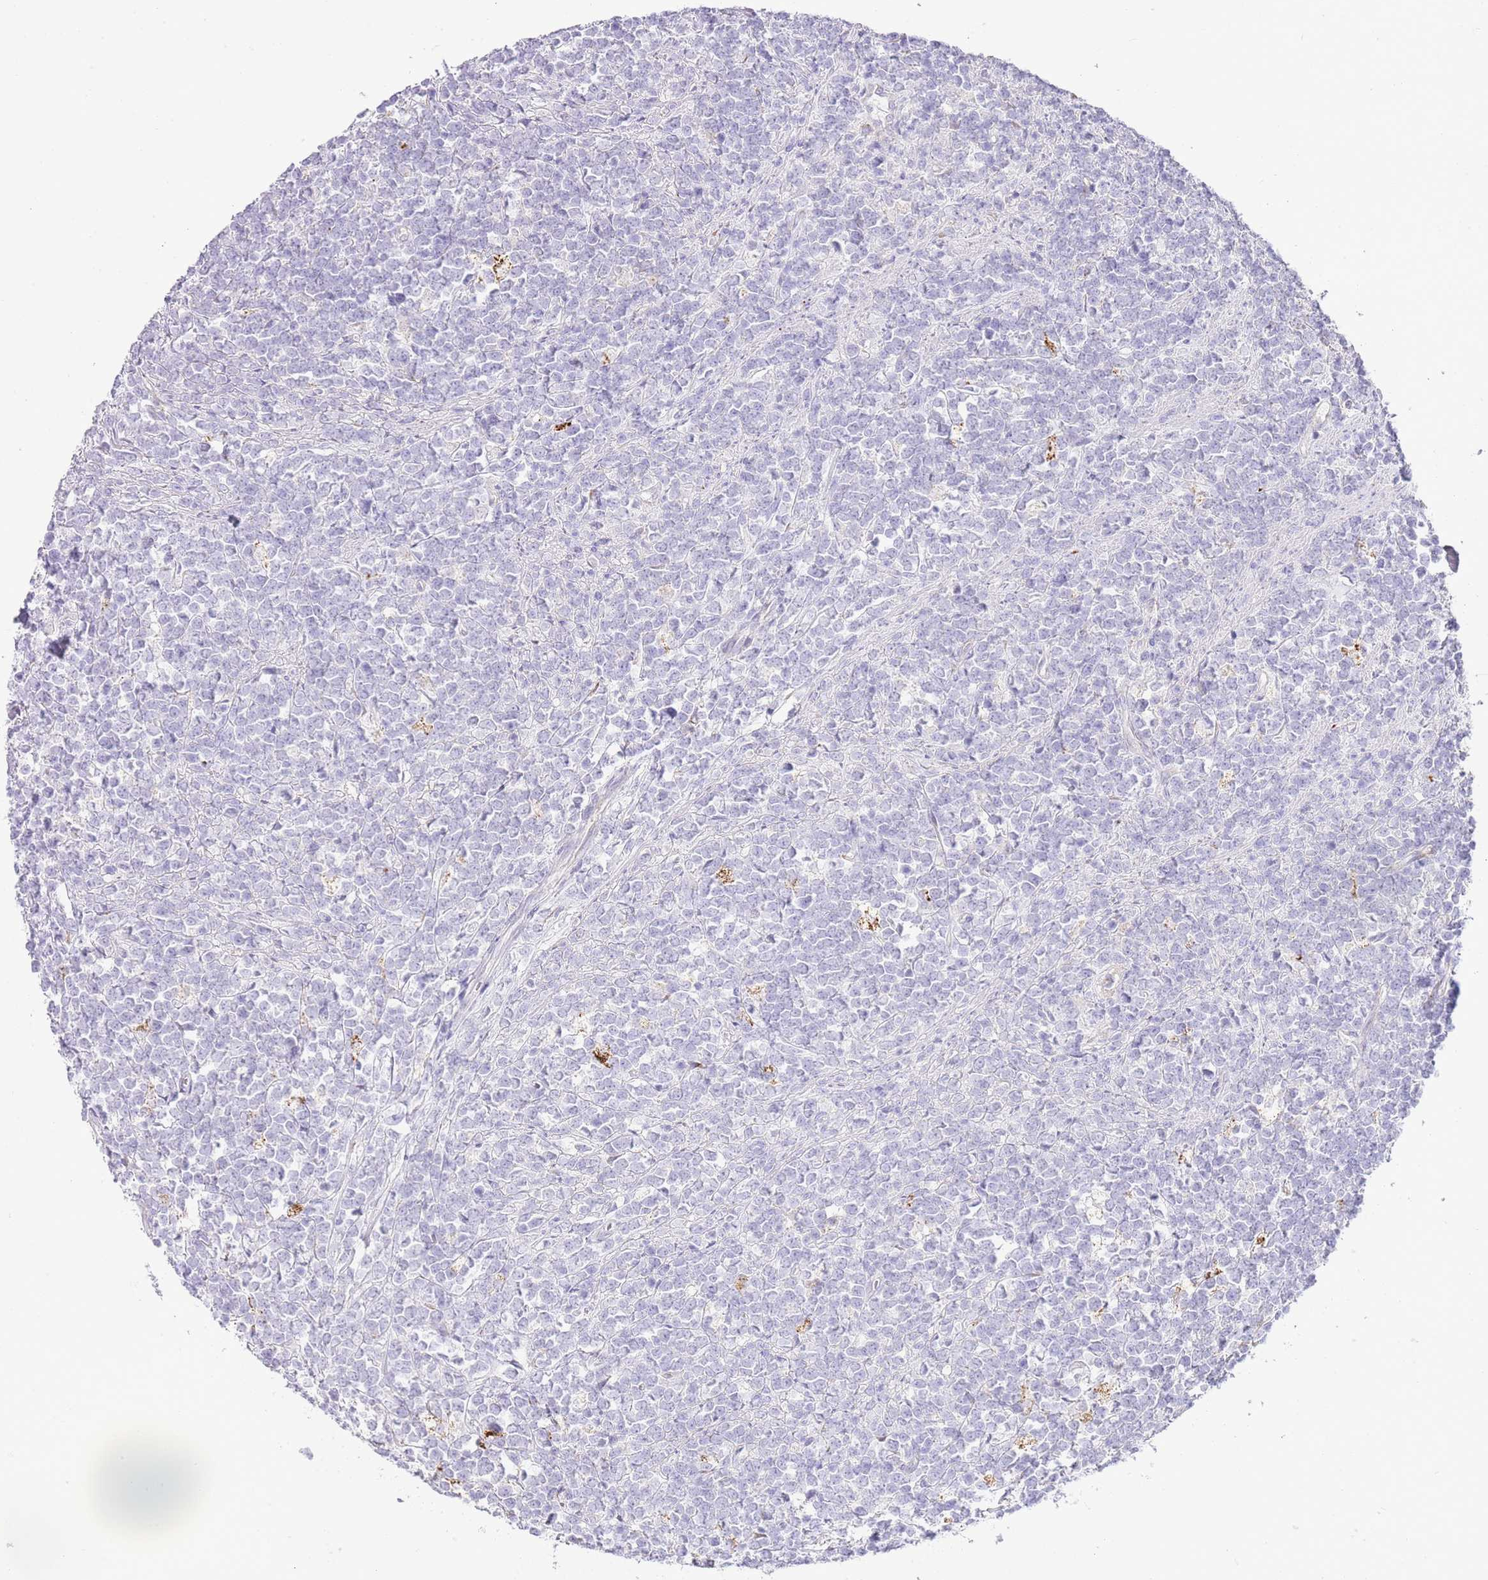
{"staining": {"intensity": "negative", "quantity": "none", "location": "none"}, "tissue": "lymphoma", "cell_type": "Tumor cells", "image_type": "cancer", "snomed": [{"axis": "morphology", "description": "Malignant lymphoma, non-Hodgkin's type, High grade"}, {"axis": "topography", "description": "Small intestine"}, {"axis": "topography", "description": "Colon"}], "caption": "Human lymphoma stained for a protein using IHC reveals no expression in tumor cells.", "gene": "OR2Z1", "patient": {"sex": "male", "age": 8}}